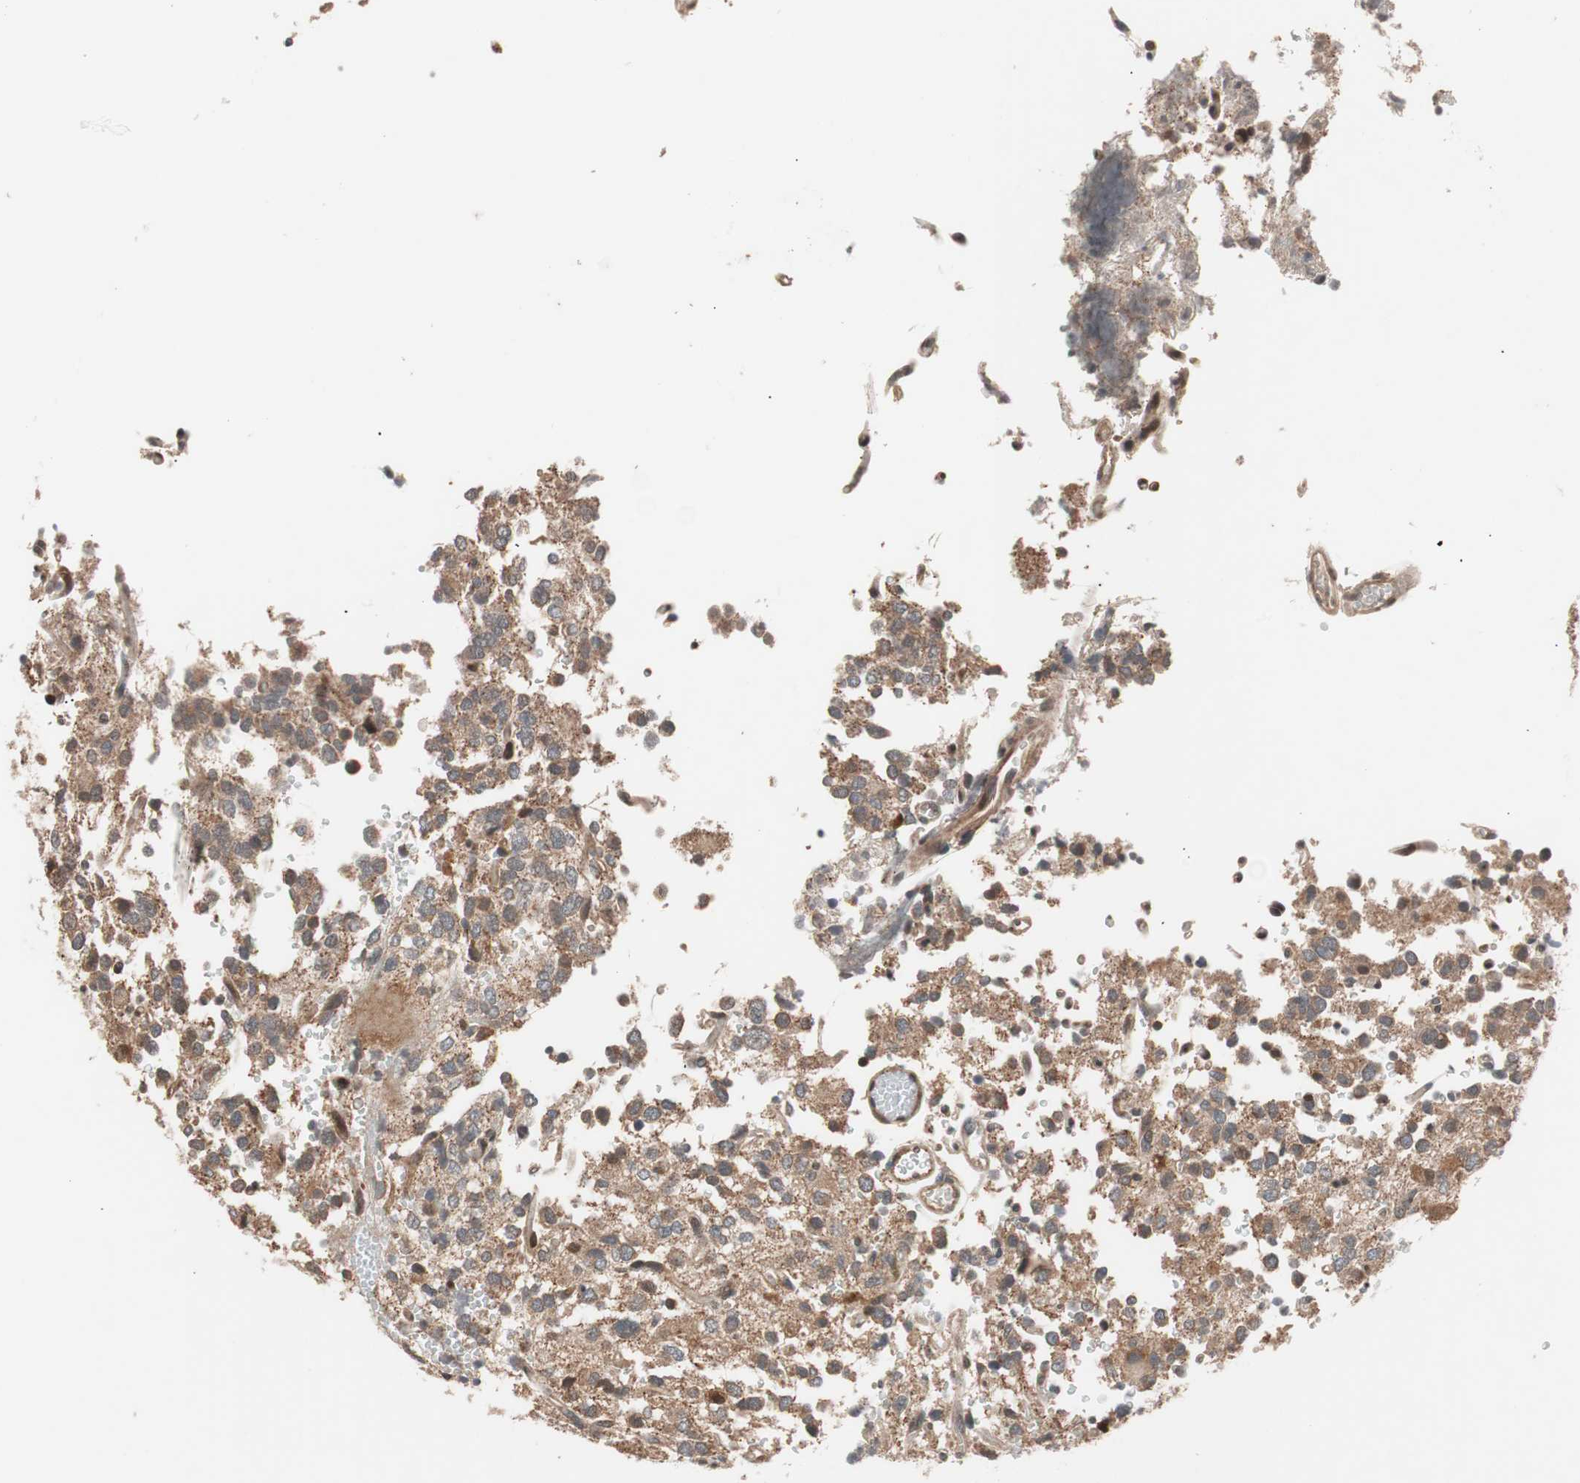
{"staining": {"intensity": "moderate", "quantity": ">75%", "location": "cytoplasmic/membranous"}, "tissue": "glioma", "cell_type": "Tumor cells", "image_type": "cancer", "snomed": [{"axis": "morphology", "description": "Glioma, malignant, High grade"}, {"axis": "topography", "description": "Brain"}], "caption": "Immunohistochemistry (IHC) micrograph of neoplastic tissue: human malignant glioma (high-grade) stained using immunohistochemistry (IHC) demonstrates medium levels of moderate protein expression localized specifically in the cytoplasmic/membranous of tumor cells, appearing as a cytoplasmic/membranous brown color.", "gene": "NF2", "patient": {"sex": "male", "age": 47}}